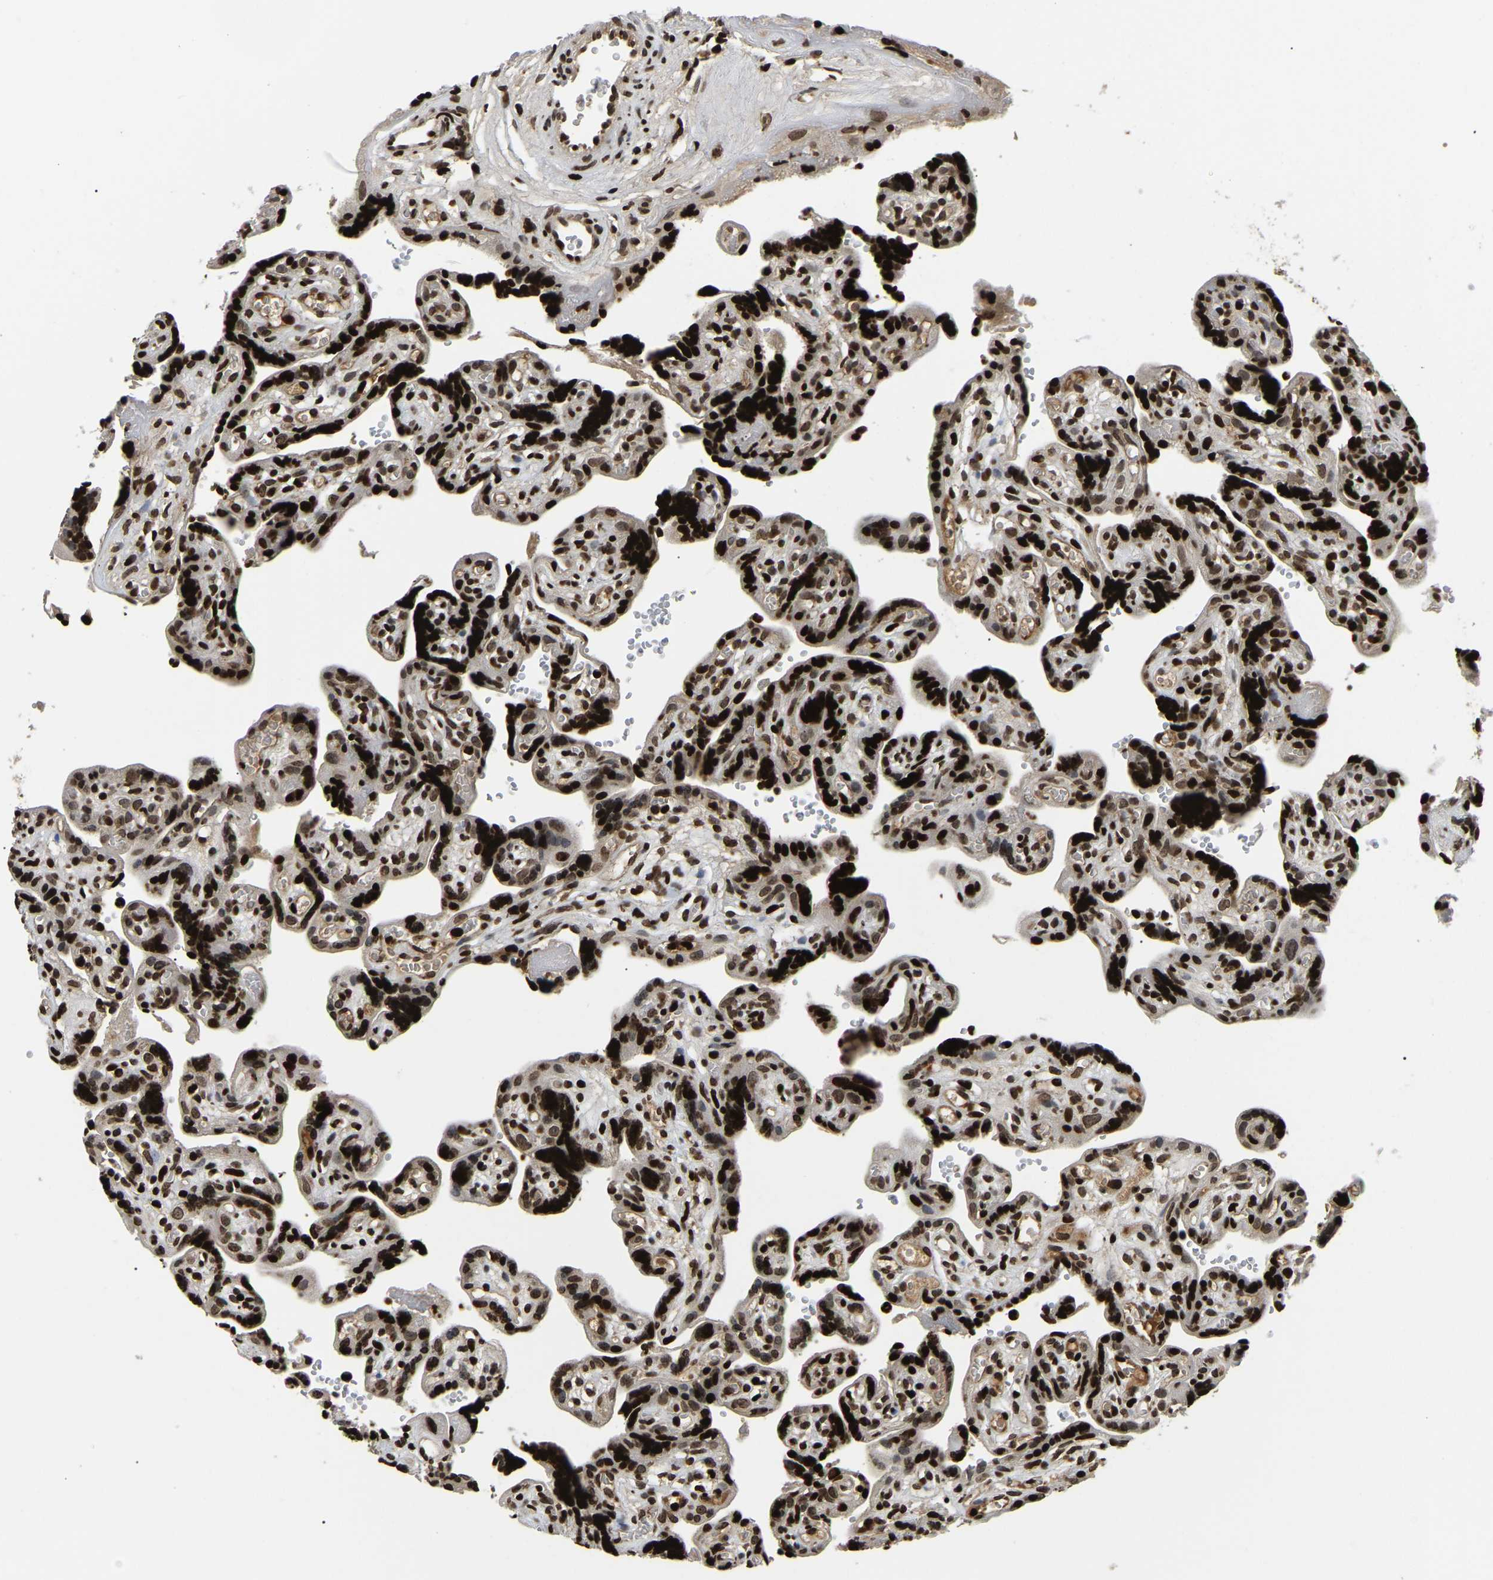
{"staining": {"intensity": "moderate", "quantity": ">75%", "location": "nuclear"}, "tissue": "placenta", "cell_type": "Decidual cells", "image_type": "normal", "snomed": [{"axis": "morphology", "description": "Normal tissue, NOS"}, {"axis": "topography", "description": "Placenta"}], "caption": "Immunohistochemical staining of normal human placenta exhibits moderate nuclear protein expression in approximately >75% of decidual cells. The protein of interest is shown in brown color, while the nuclei are stained blue.", "gene": "LRRC61", "patient": {"sex": "female", "age": 30}}